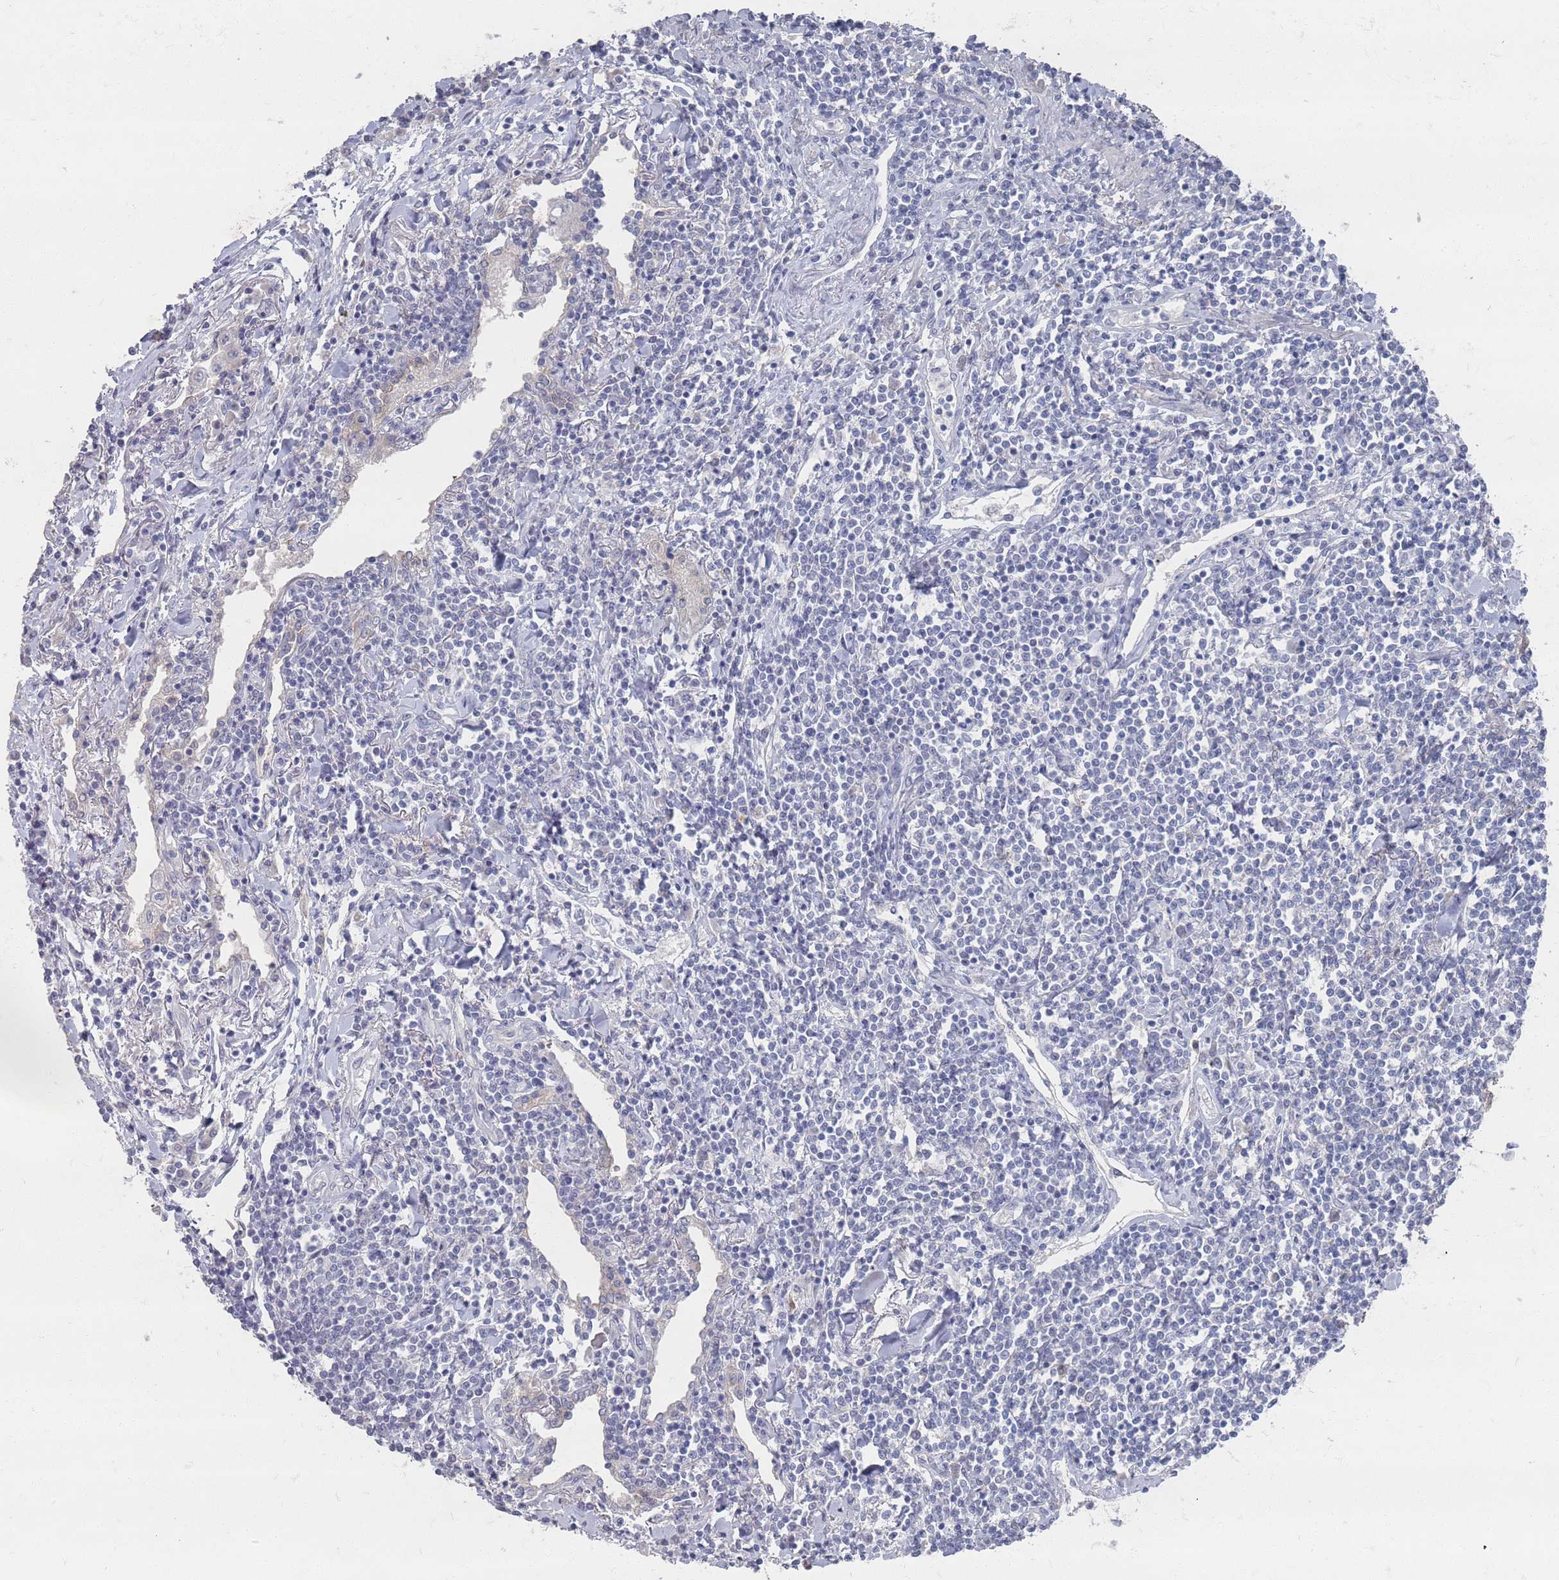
{"staining": {"intensity": "negative", "quantity": "none", "location": "none"}, "tissue": "lymphoma", "cell_type": "Tumor cells", "image_type": "cancer", "snomed": [{"axis": "morphology", "description": "Malignant lymphoma, non-Hodgkin's type, Low grade"}, {"axis": "topography", "description": "Lung"}], "caption": "Immunohistochemistry (IHC) of human lymphoma exhibits no expression in tumor cells. (Stains: DAB (3,3'-diaminobenzidine) IHC with hematoxylin counter stain, Microscopy: brightfield microscopy at high magnification).", "gene": "PROM2", "patient": {"sex": "female", "age": 71}}